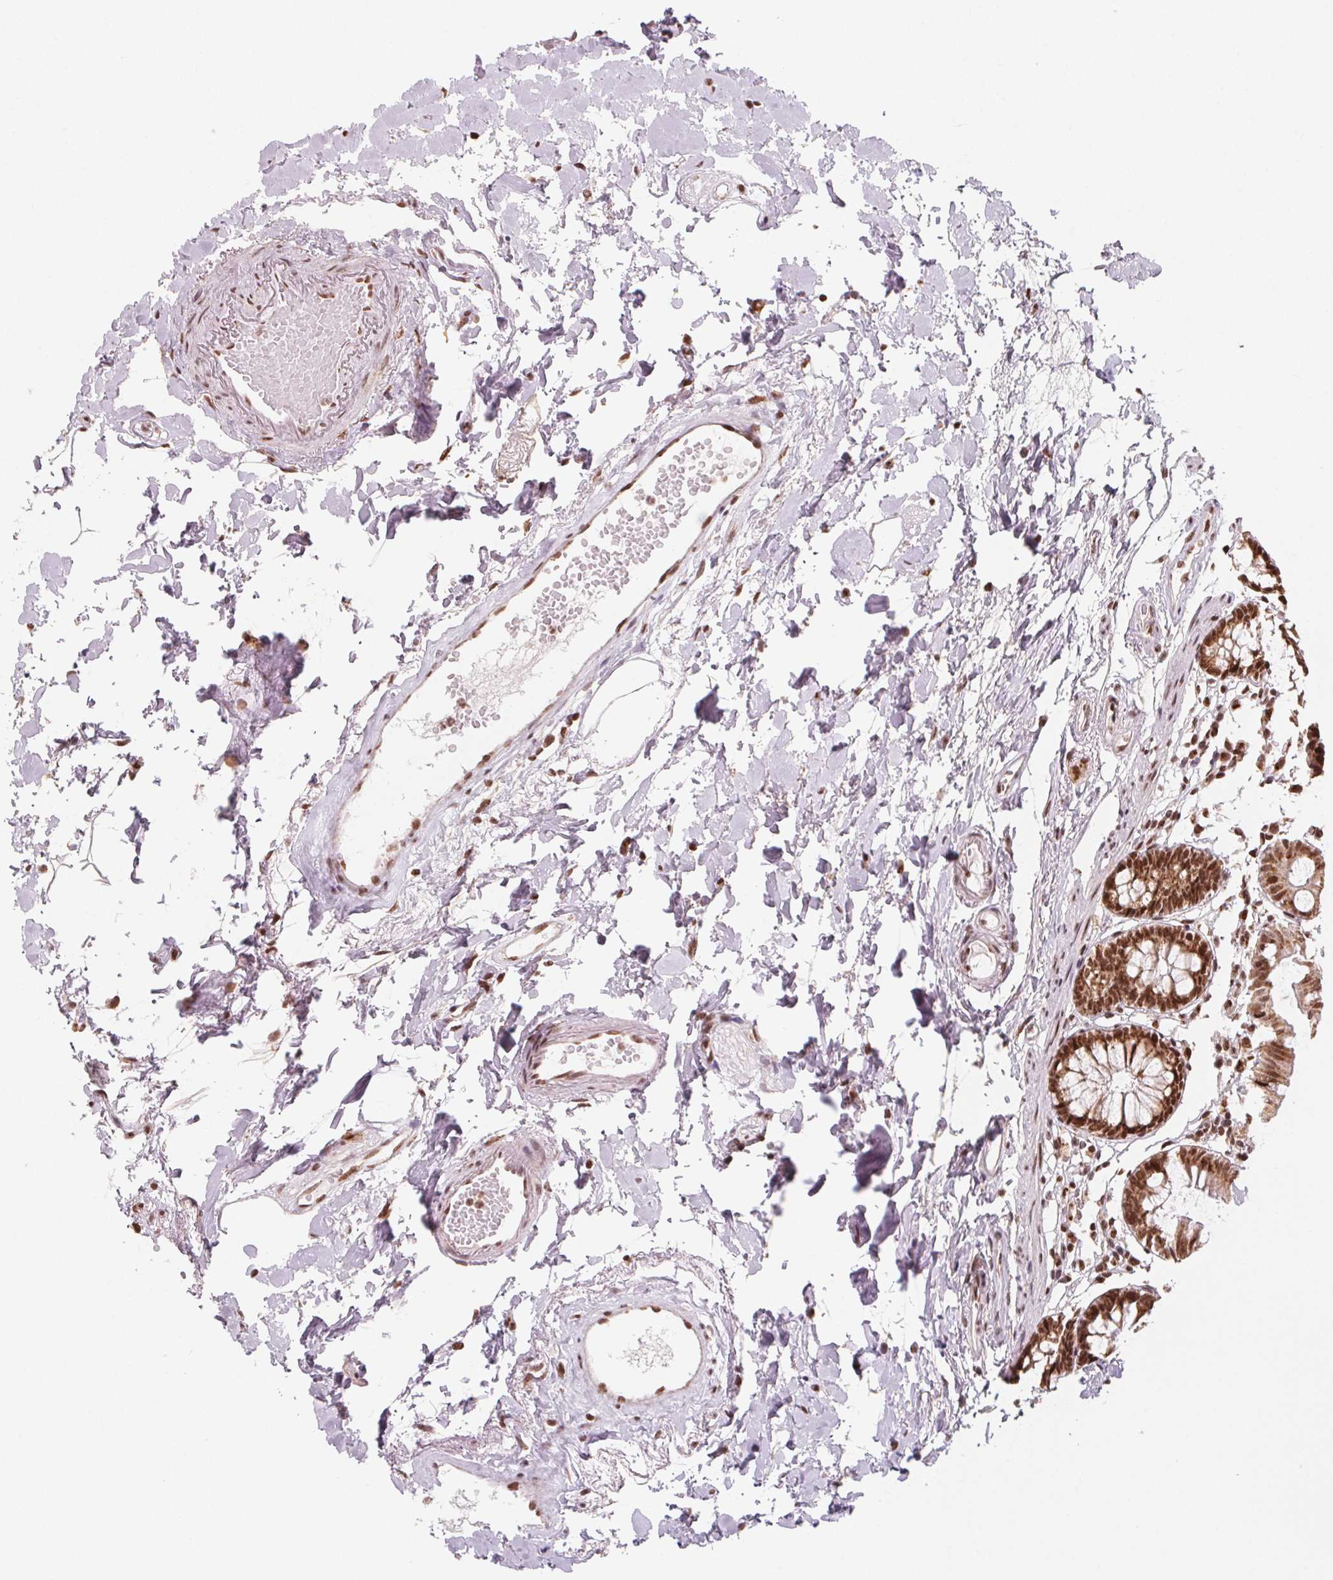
{"staining": {"intensity": "moderate", "quantity": ">75%", "location": "nuclear"}, "tissue": "colon", "cell_type": "Endothelial cells", "image_type": "normal", "snomed": [{"axis": "morphology", "description": "Normal tissue, NOS"}, {"axis": "topography", "description": "Colon"}], "caption": "Immunohistochemistry staining of normal colon, which exhibits medium levels of moderate nuclear expression in about >75% of endothelial cells indicating moderate nuclear protein positivity. The staining was performed using DAB (brown) for protein detection and nuclei were counterstained in hematoxylin (blue).", "gene": "TOPORS", "patient": {"sex": "female", "age": 84}}